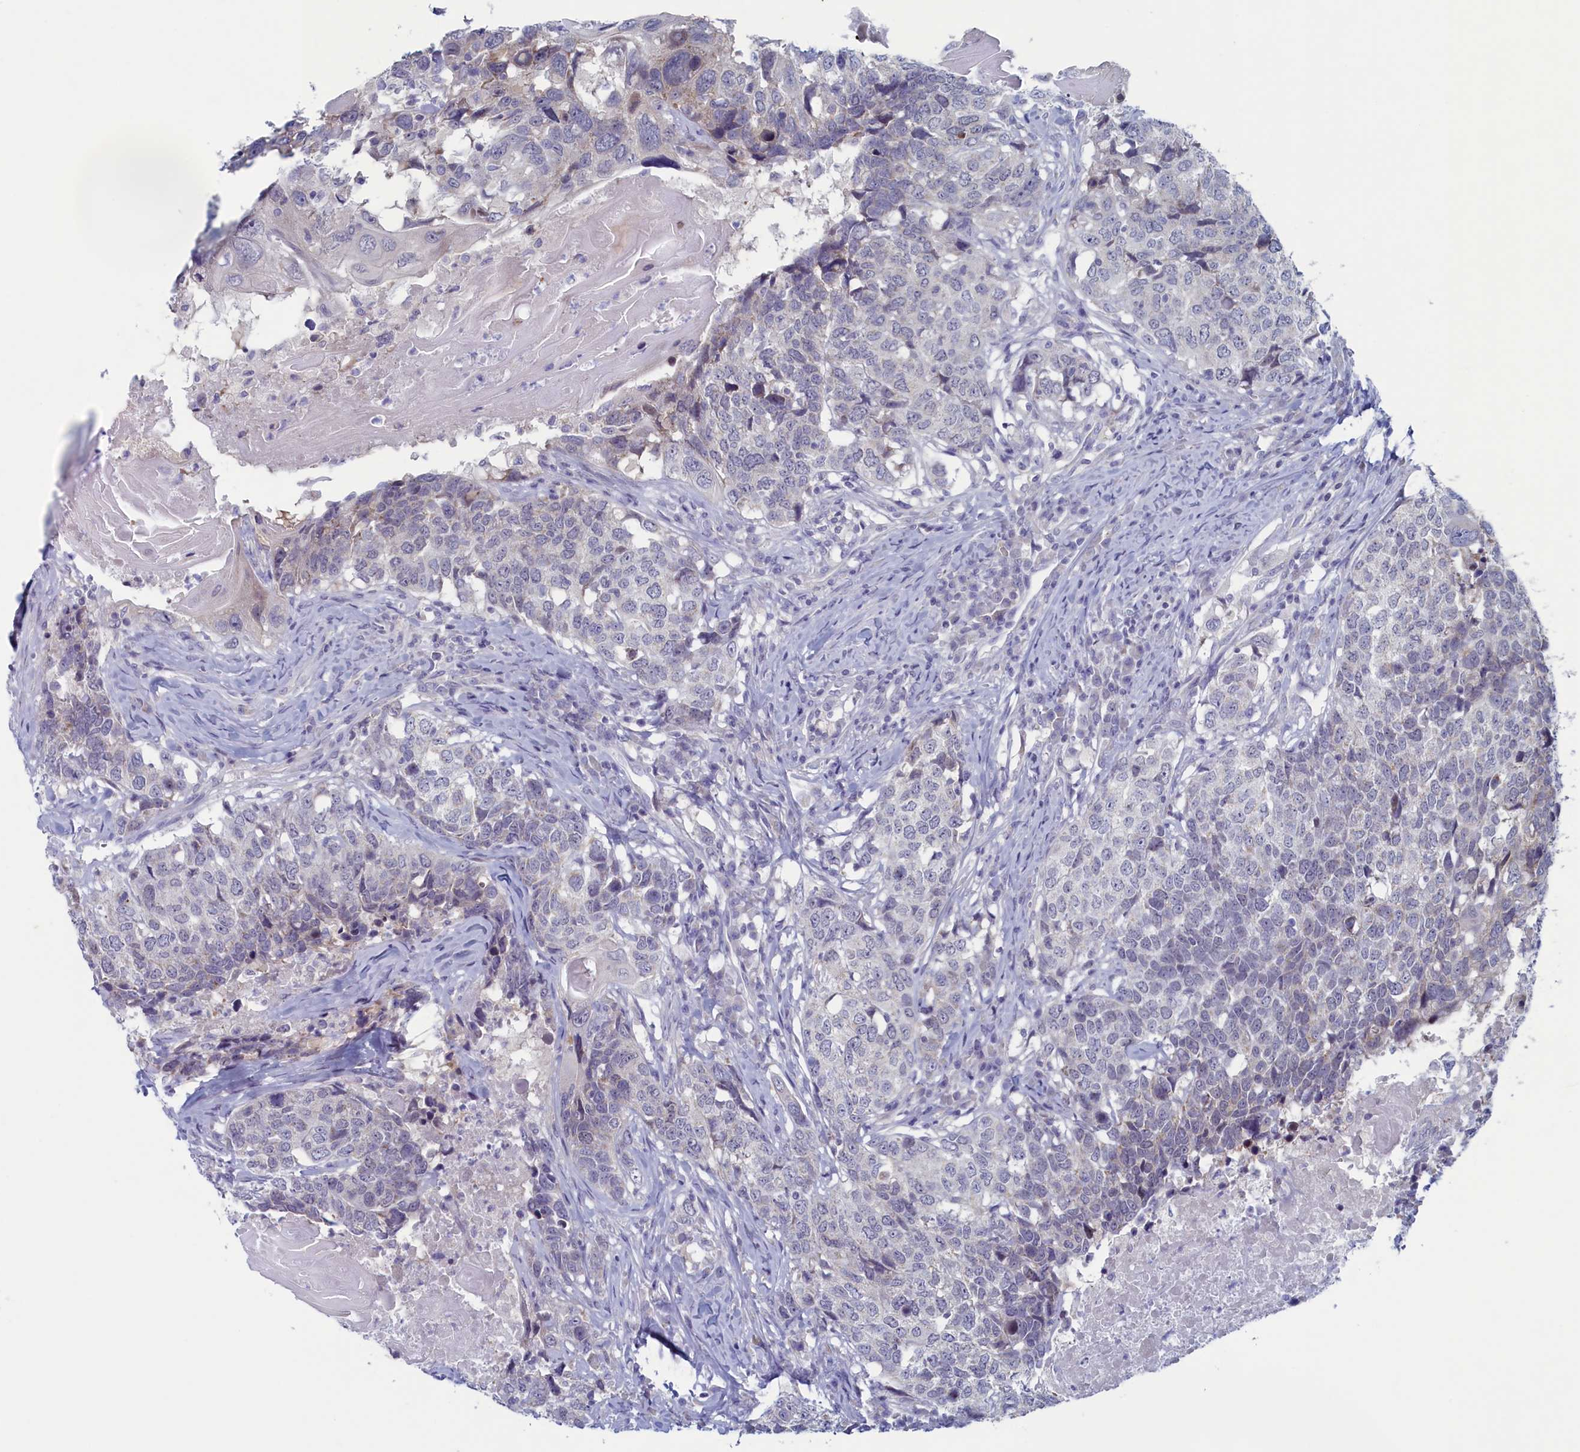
{"staining": {"intensity": "negative", "quantity": "none", "location": "none"}, "tissue": "head and neck cancer", "cell_type": "Tumor cells", "image_type": "cancer", "snomed": [{"axis": "morphology", "description": "Squamous cell carcinoma, NOS"}, {"axis": "topography", "description": "Head-Neck"}], "caption": "This is an immunohistochemistry image of human head and neck squamous cell carcinoma. There is no positivity in tumor cells.", "gene": "WDR76", "patient": {"sex": "male", "age": 66}}